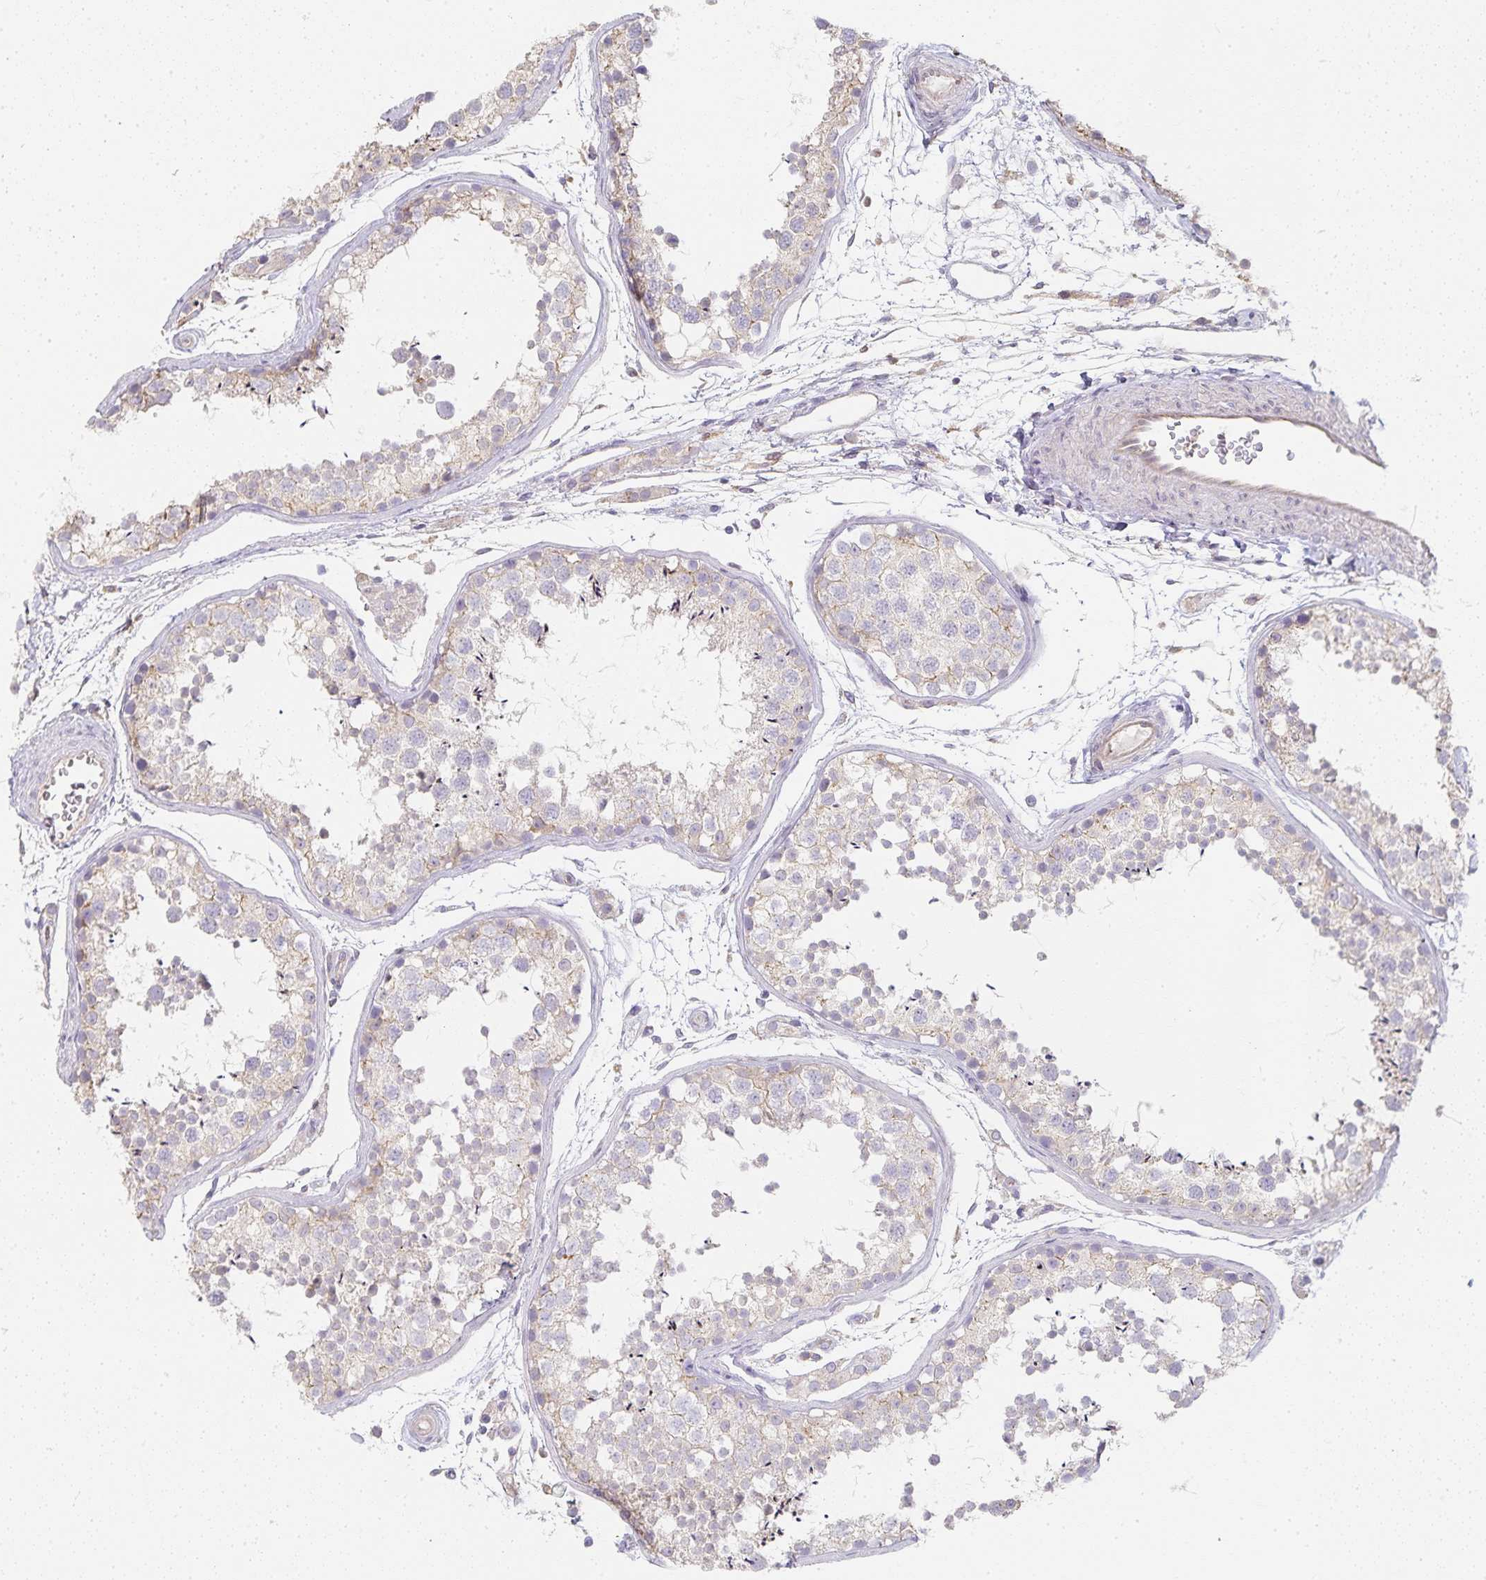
{"staining": {"intensity": "weak", "quantity": "<25%", "location": "cytoplasmic/membranous"}, "tissue": "testis", "cell_type": "Cells in seminiferous ducts", "image_type": "normal", "snomed": [{"axis": "morphology", "description": "Normal tissue, NOS"}, {"axis": "topography", "description": "Testis"}], "caption": "Human testis stained for a protein using immunohistochemistry exhibits no positivity in cells in seminiferous ducts.", "gene": "GATA3", "patient": {"sex": "male", "age": 29}}